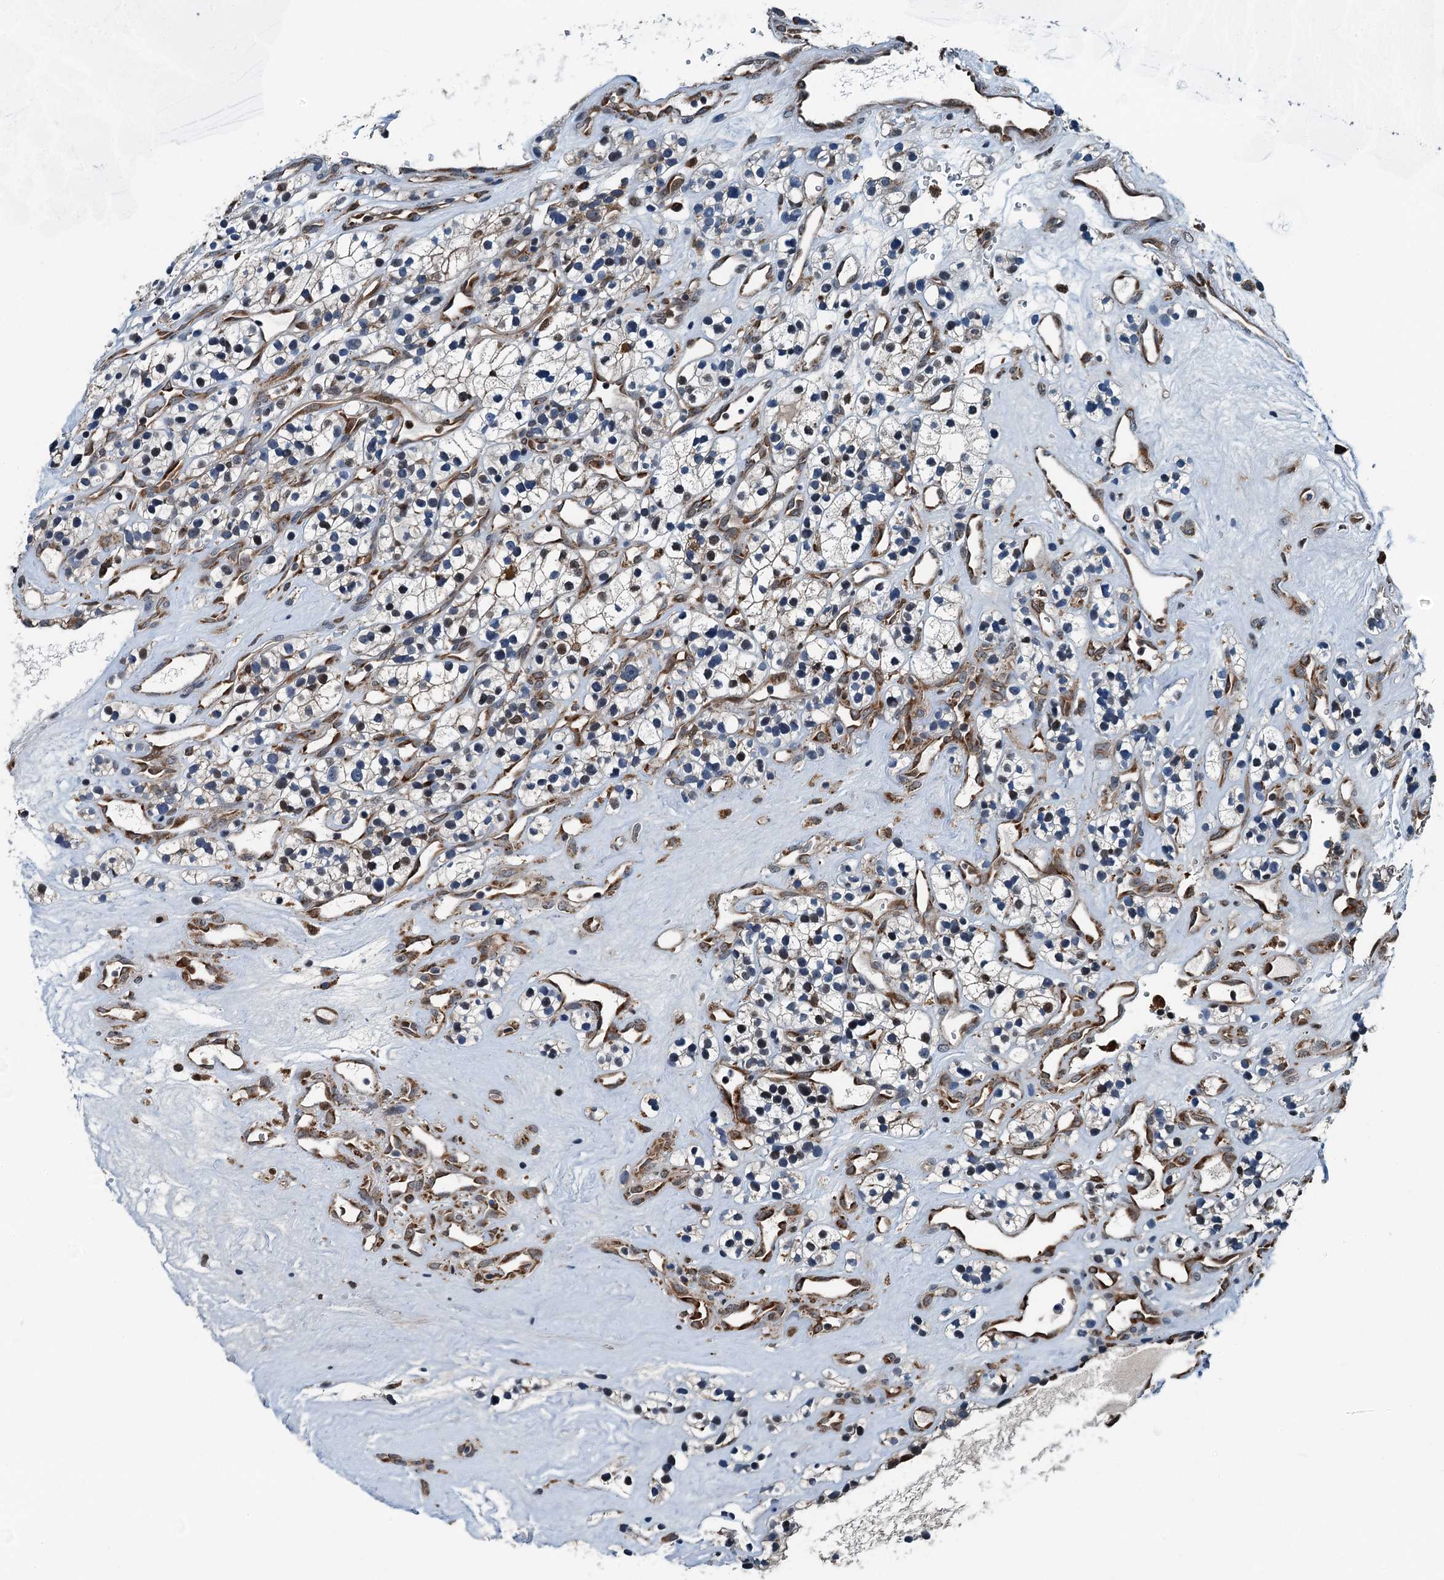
{"staining": {"intensity": "weak", "quantity": "<25%", "location": "nuclear"}, "tissue": "renal cancer", "cell_type": "Tumor cells", "image_type": "cancer", "snomed": [{"axis": "morphology", "description": "Adenocarcinoma, NOS"}, {"axis": "topography", "description": "Kidney"}], "caption": "Renal cancer (adenocarcinoma) was stained to show a protein in brown. There is no significant staining in tumor cells. (DAB (3,3'-diaminobenzidine) IHC, high magnification).", "gene": "TAMALIN", "patient": {"sex": "female", "age": 57}}